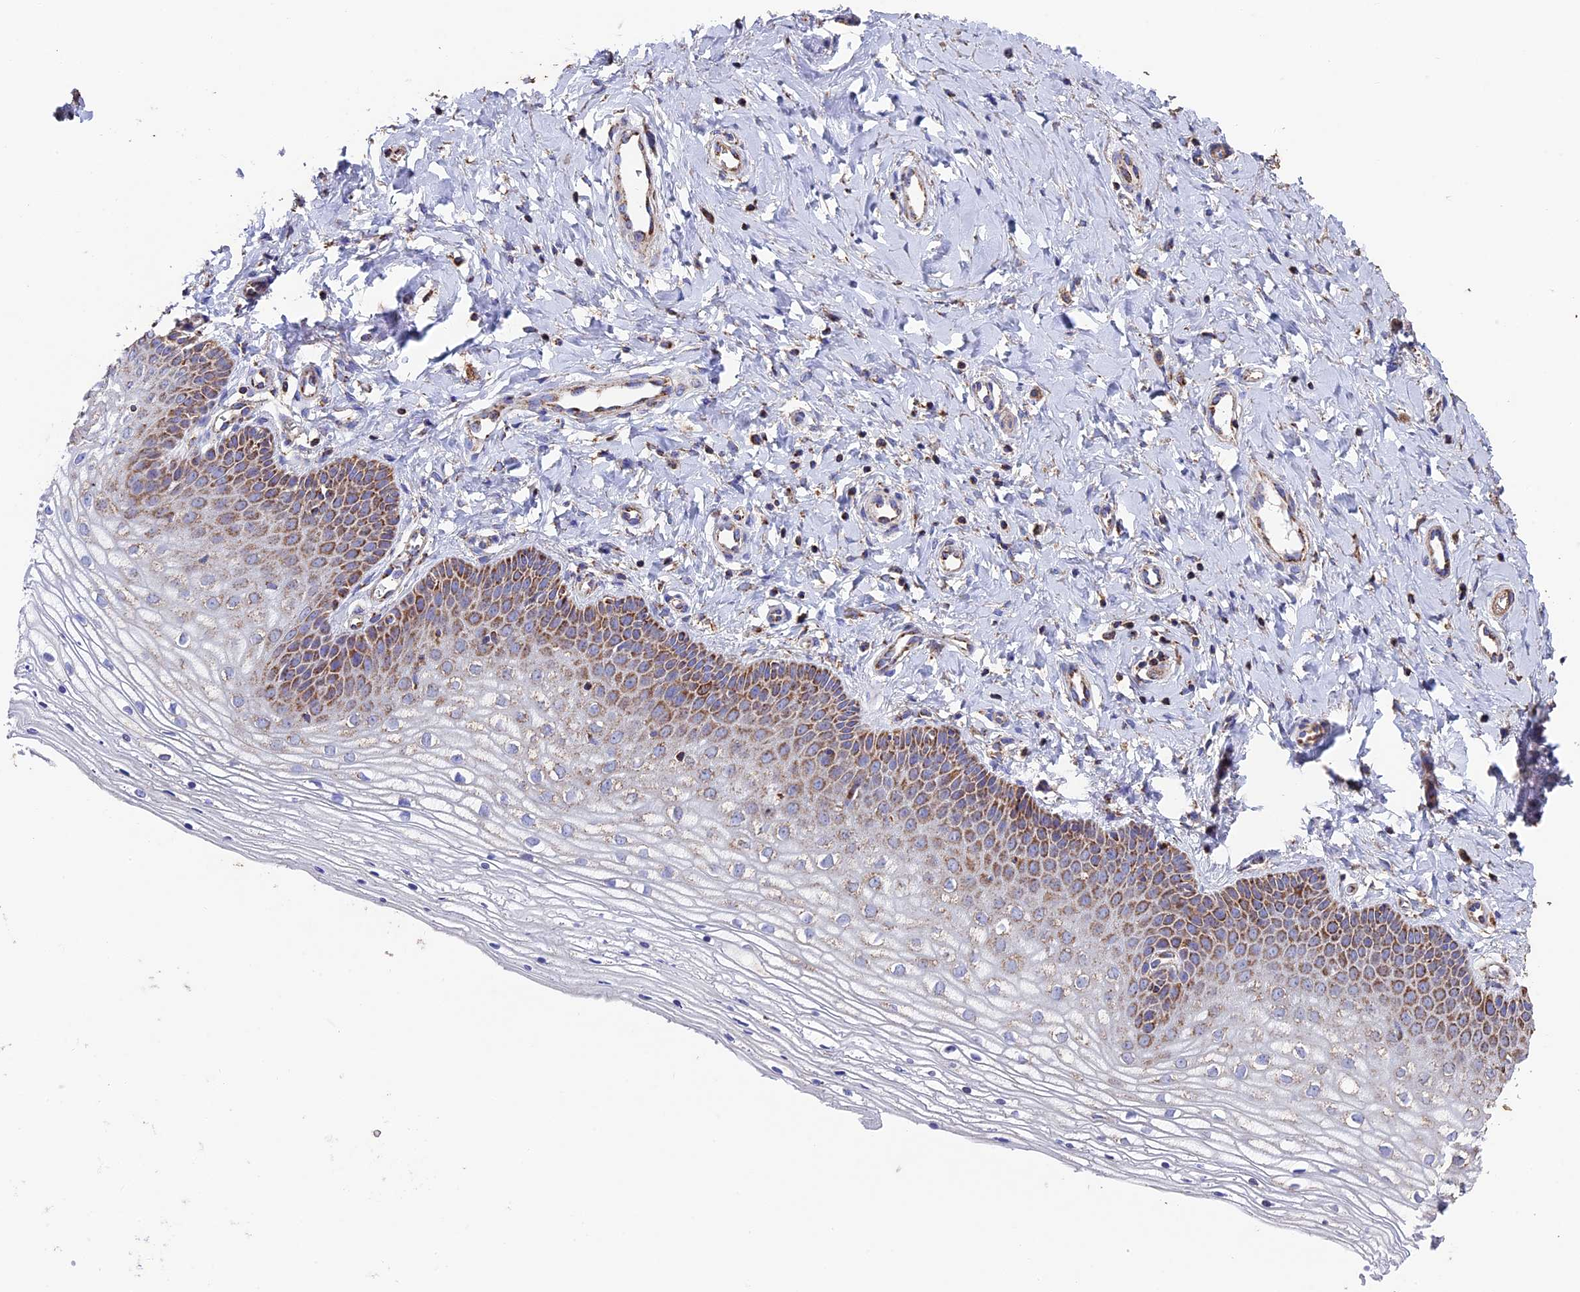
{"staining": {"intensity": "moderate", "quantity": "25%-75%", "location": "cytoplasmic/membranous"}, "tissue": "vagina", "cell_type": "Squamous epithelial cells", "image_type": "normal", "snomed": [{"axis": "morphology", "description": "Normal tissue, NOS"}, {"axis": "topography", "description": "Vagina"}], "caption": "The image displays immunohistochemical staining of benign vagina. There is moderate cytoplasmic/membranous positivity is present in about 25%-75% of squamous epithelial cells.", "gene": "ADAT1", "patient": {"sex": "female", "age": 68}}